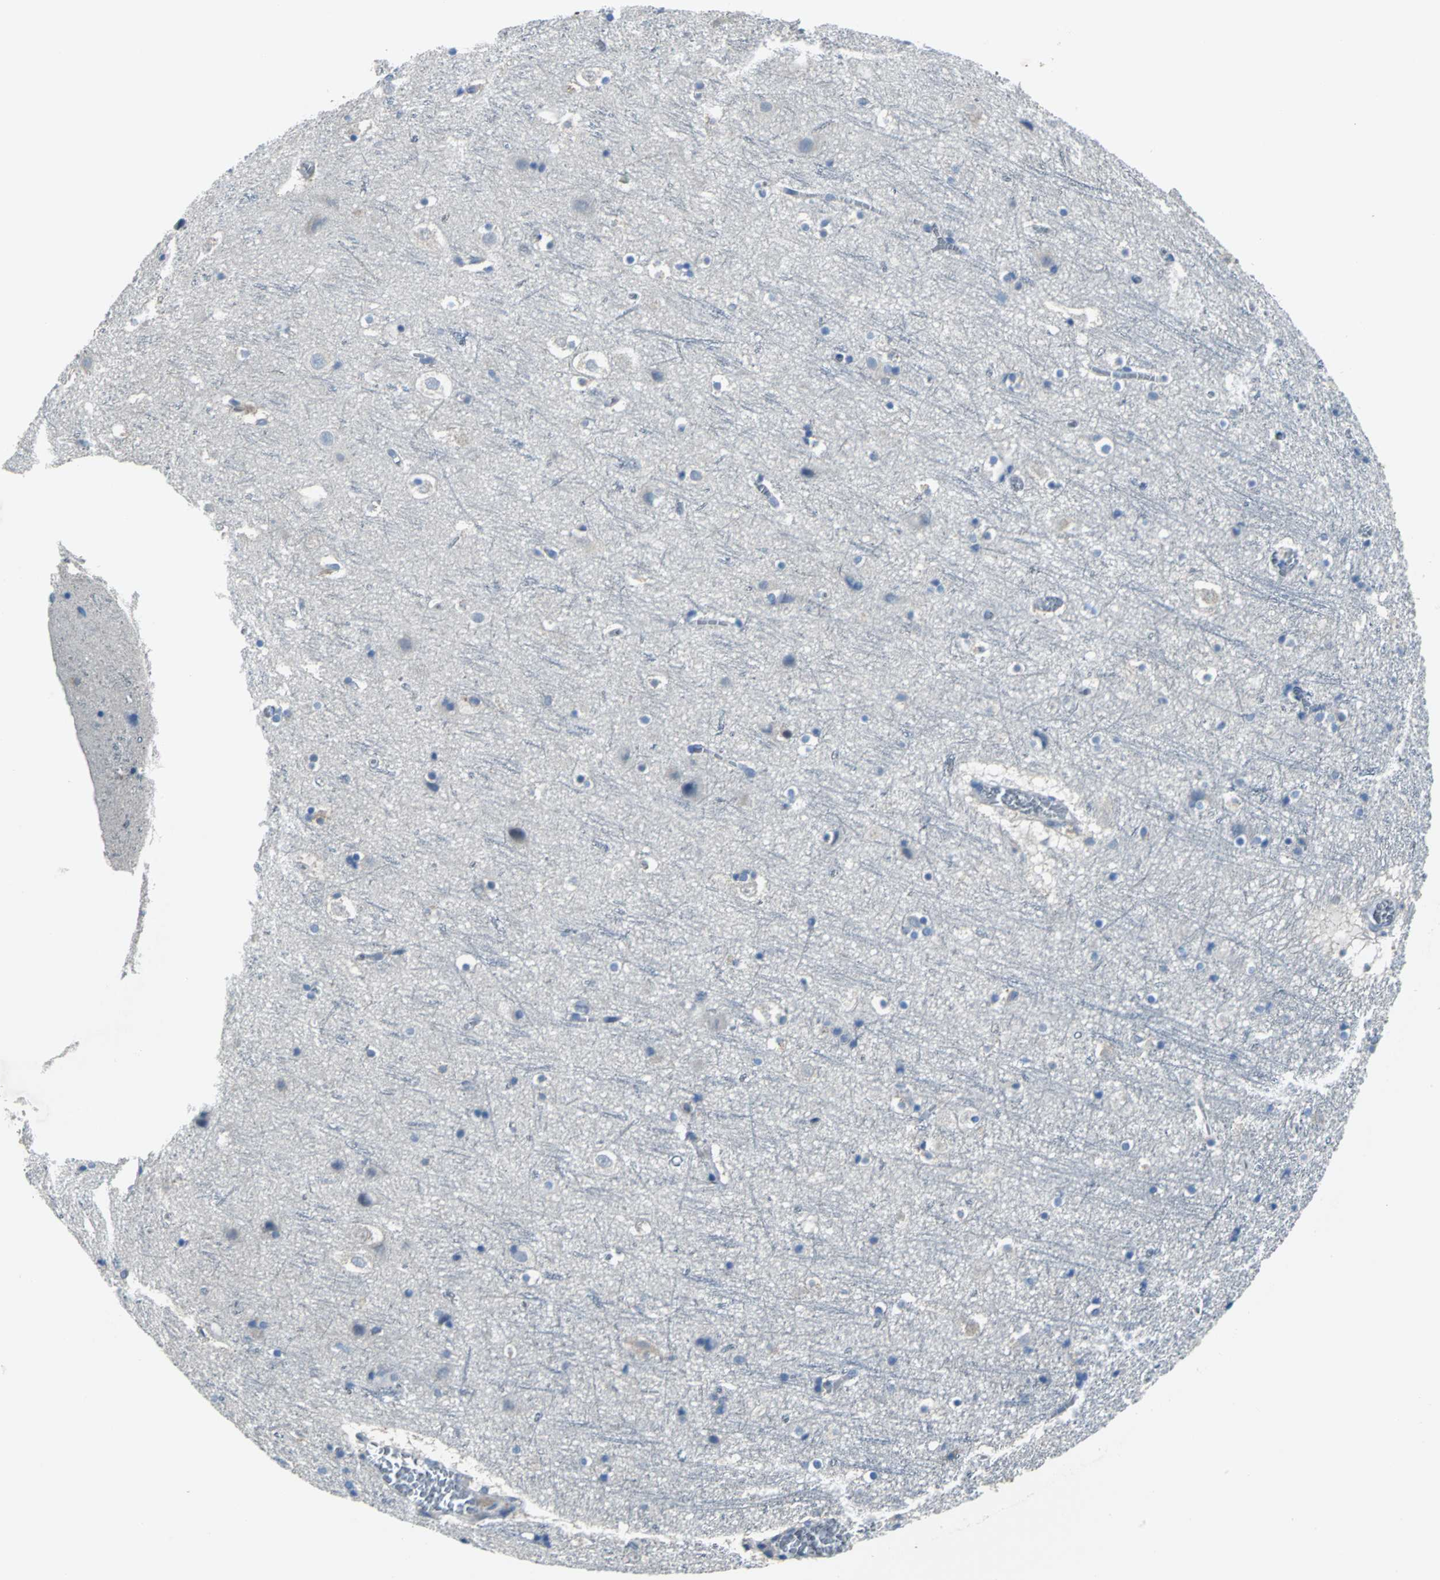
{"staining": {"intensity": "negative", "quantity": "none", "location": "none"}, "tissue": "cerebral cortex", "cell_type": "Endothelial cells", "image_type": "normal", "snomed": [{"axis": "morphology", "description": "Normal tissue, NOS"}, {"axis": "topography", "description": "Cerebral cortex"}], "caption": "Immunohistochemical staining of unremarkable human cerebral cortex demonstrates no significant expression in endothelial cells. (DAB immunohistochemistry with hematoxylin counter stain).", "gene": "EIF5A", "patient": {"sex": "male", "age": 45}}